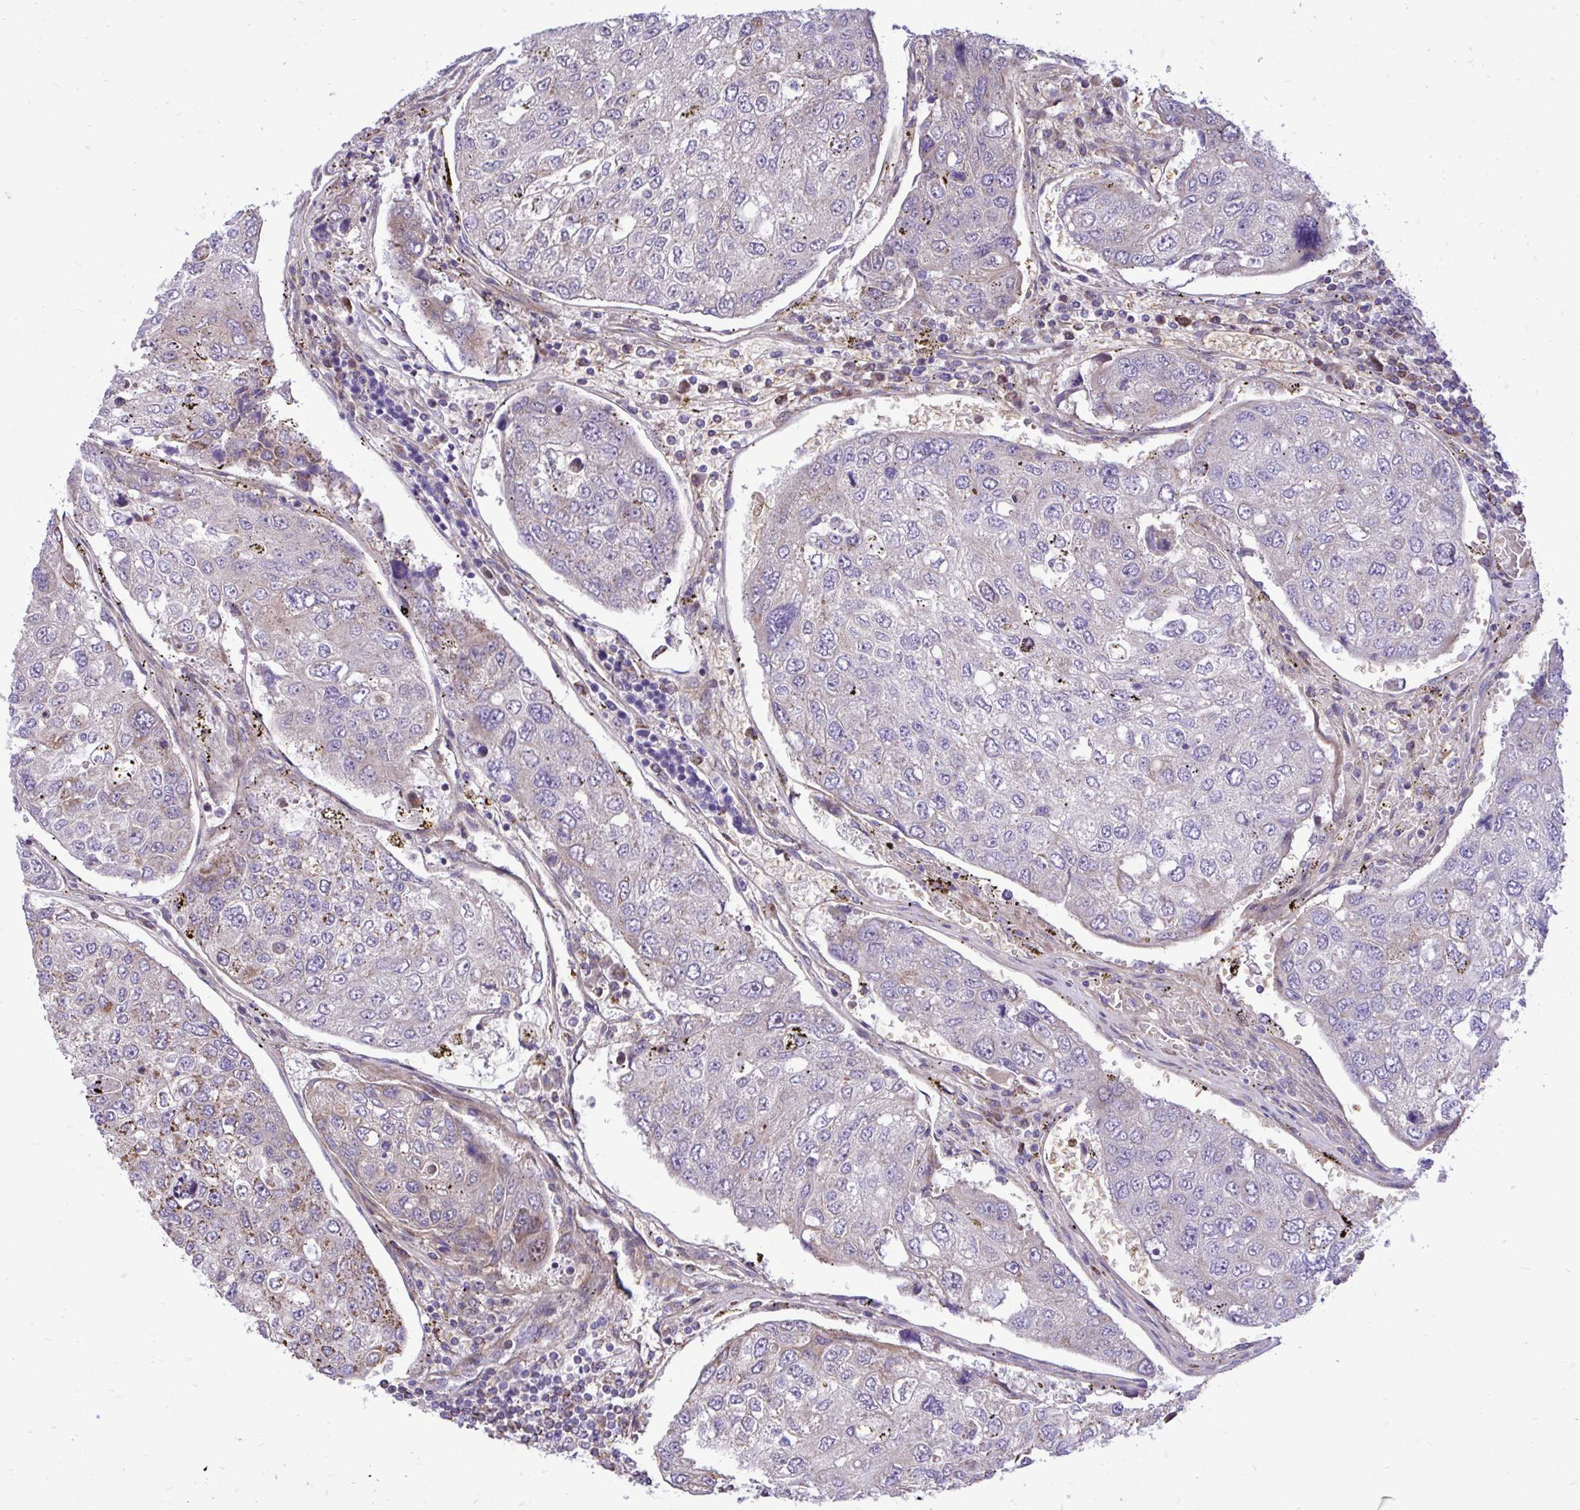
{"staining": {"intensity": "negative", "quantity": "none", "location": "none"}, "tissue": "urothelial cancer", "cell_type": "Tumor cells", "image_type": "cancer", "snomed": [{"axis": "morphology", "description": "Urothelial carcinoma, High grade"}, {"axis": "topography", "description": "Lymph node"}, {"axis": "topography", "description": "Urinary bladder"}], "caption": "Immunohistochemical staining of human urothelial cancer exhibits no significant positivity in tumor cells.", "gene": "ATP13A2", "patient": {"sex": "male", "age": 51}}